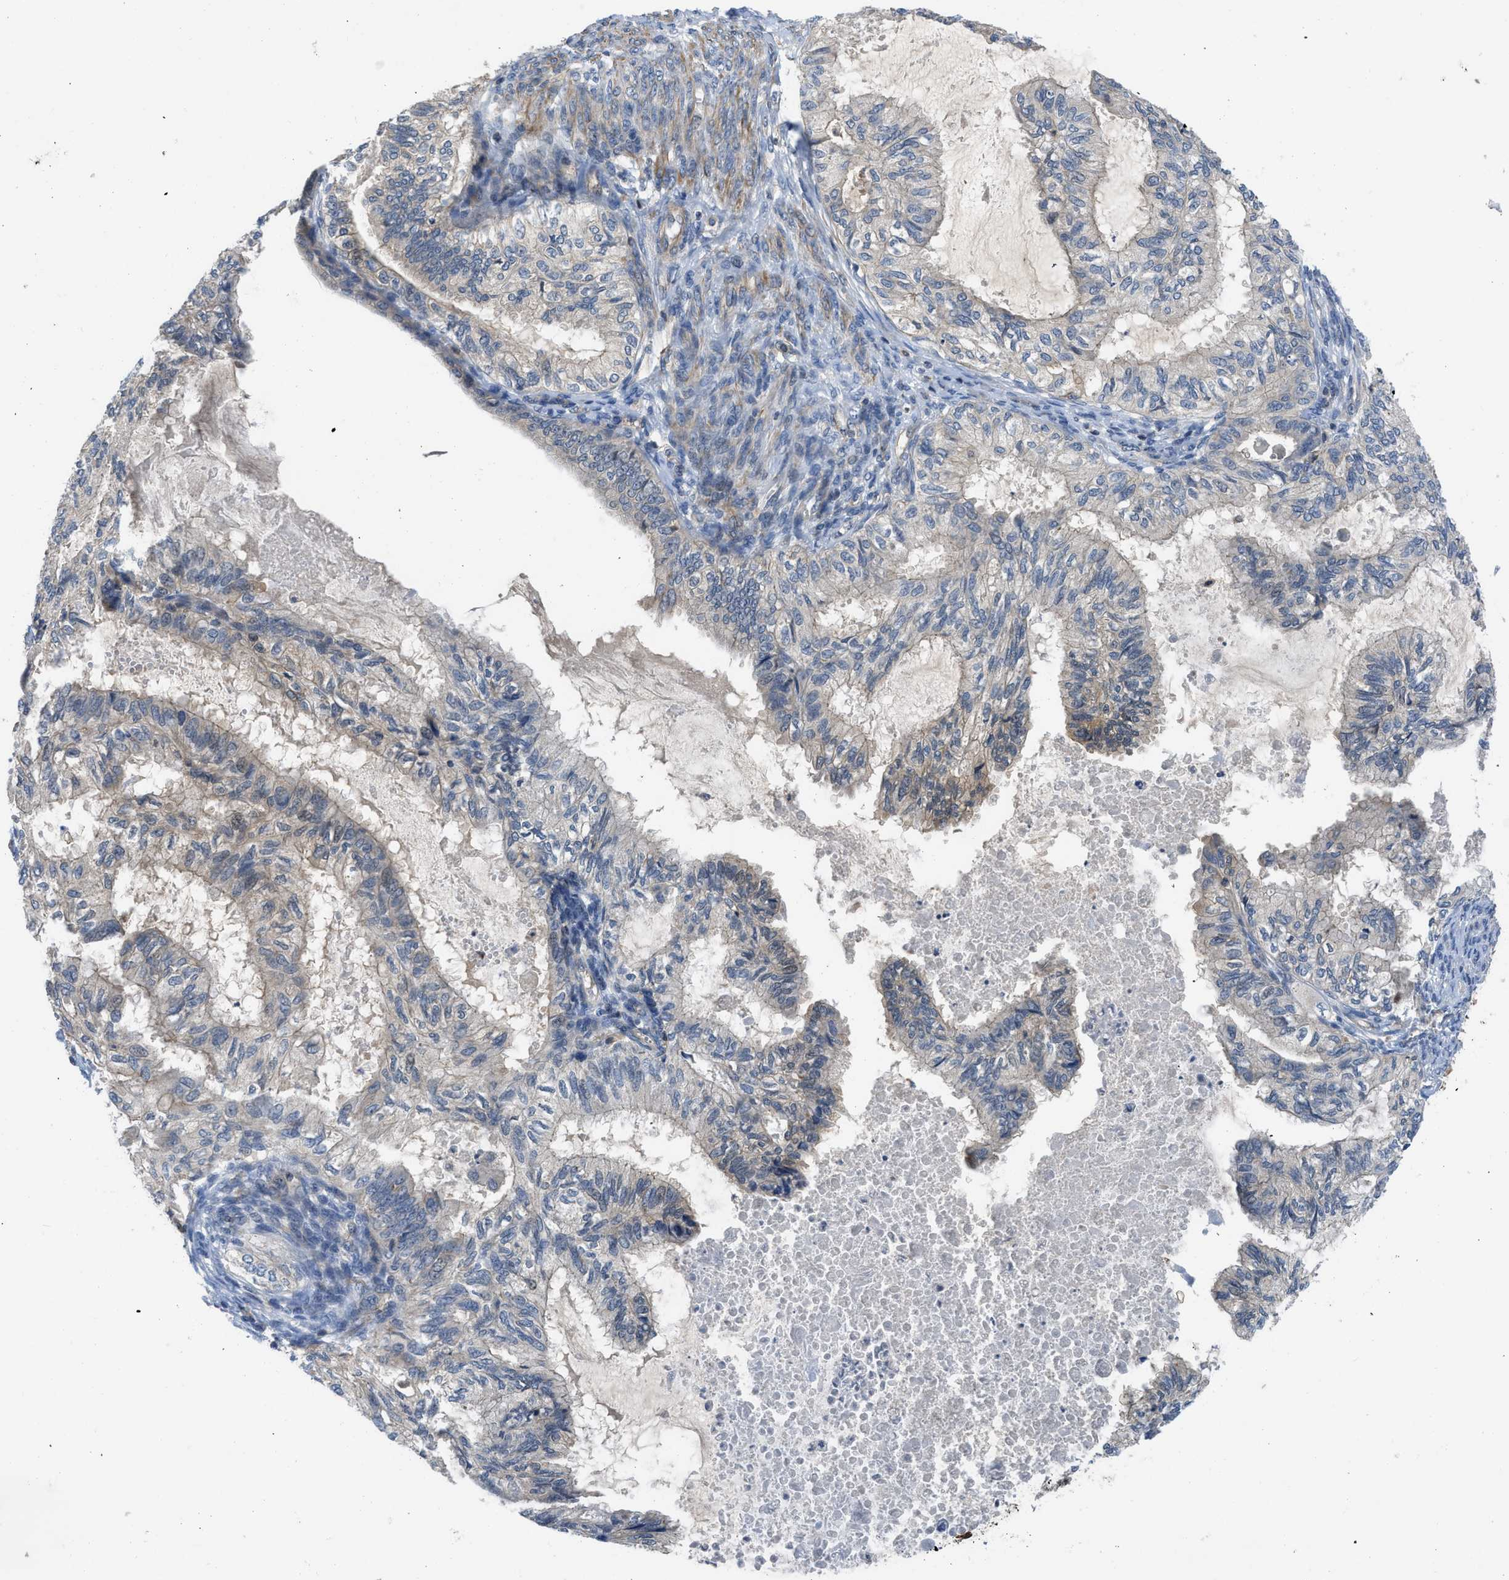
{"staining": {"intensity": "weak", "quantity": "<25%", "location": "cytoplasmic/membranous"}, "tissue": "cervical cancer", "cell_type": "Tumor cells", "image_type": "cancer", "snomed": [{"axis": "morphology", "description": "Normal tissue, NOS"}, {"axis": "morphology", "description": "Adenocarcinoma, NOS"}, {"axis": "topography", "description": "Cervix"}, {"axis": "topography", "description": "Endometrium"}], "caption": "A histopathology image of human adenocarcinoma (cervical) is negative for staining in tumor cells. (Brightfield microscopy of DAB immunohistochemistry at high magnification).", "gene": "GPR31", "patient": {"sex": "female", "age": 86}}